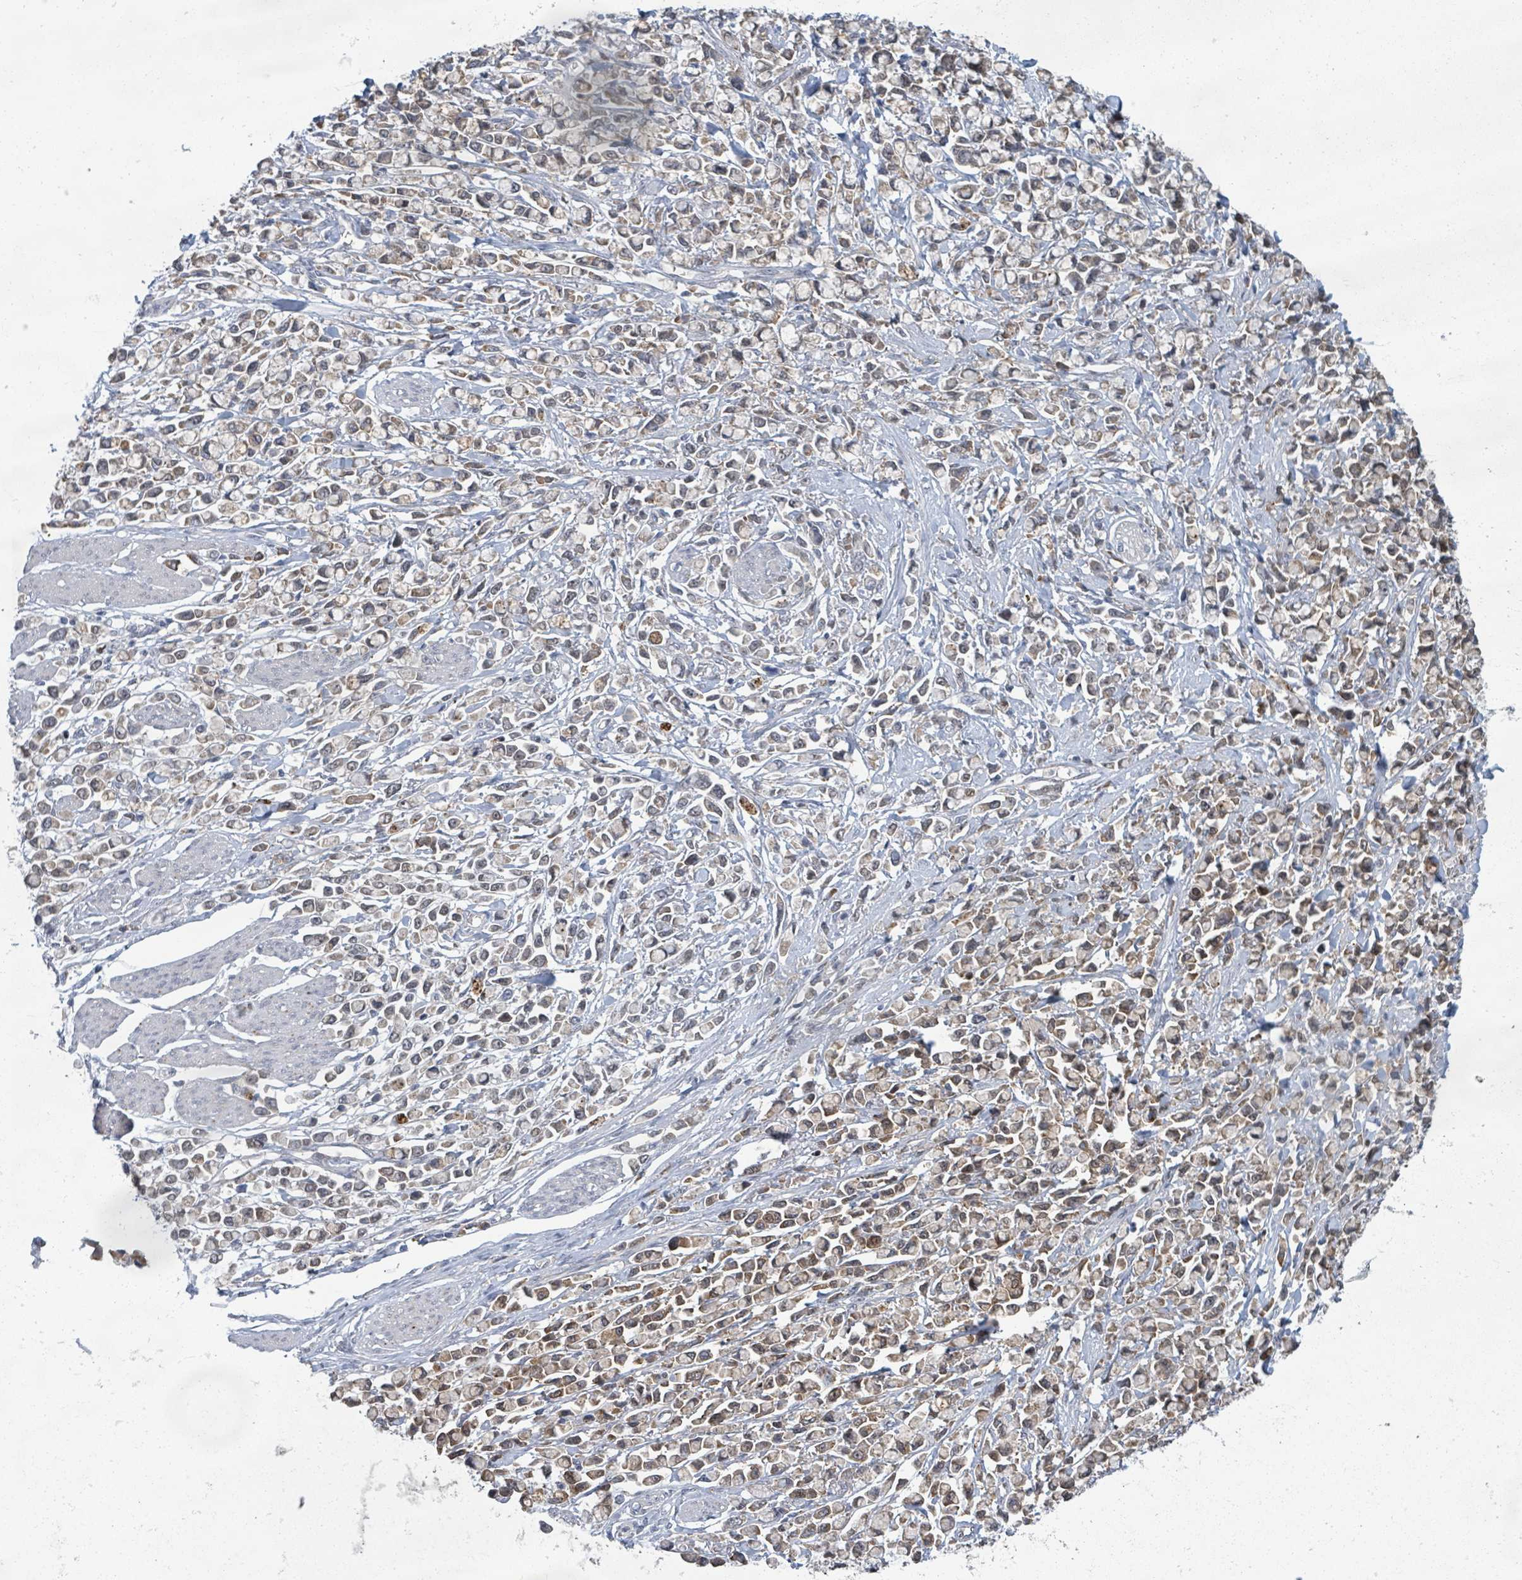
{"staining": {"intensity": "moderate", "quantity": "25%-75%", "location": "cytoplasmic/membranous,nuclear"}, "tissue": "stomach cancer", "cell_type": "Tumor cells", "image_type": "cancer", "snomed": [{"axis": "morphology", "description": "Adenocarcinoma, NOS"}, {"axis": "topography", "description": "Stomach"}], "caption": "The immunohistochemical stain highlights moderate cytoplasmic/membranous and nuclear staining in tumor cells of adenocarcinoma (stomach) tissue.", "gene": "SHROOM2", "patient": {"sex": "female", "age": 81}}